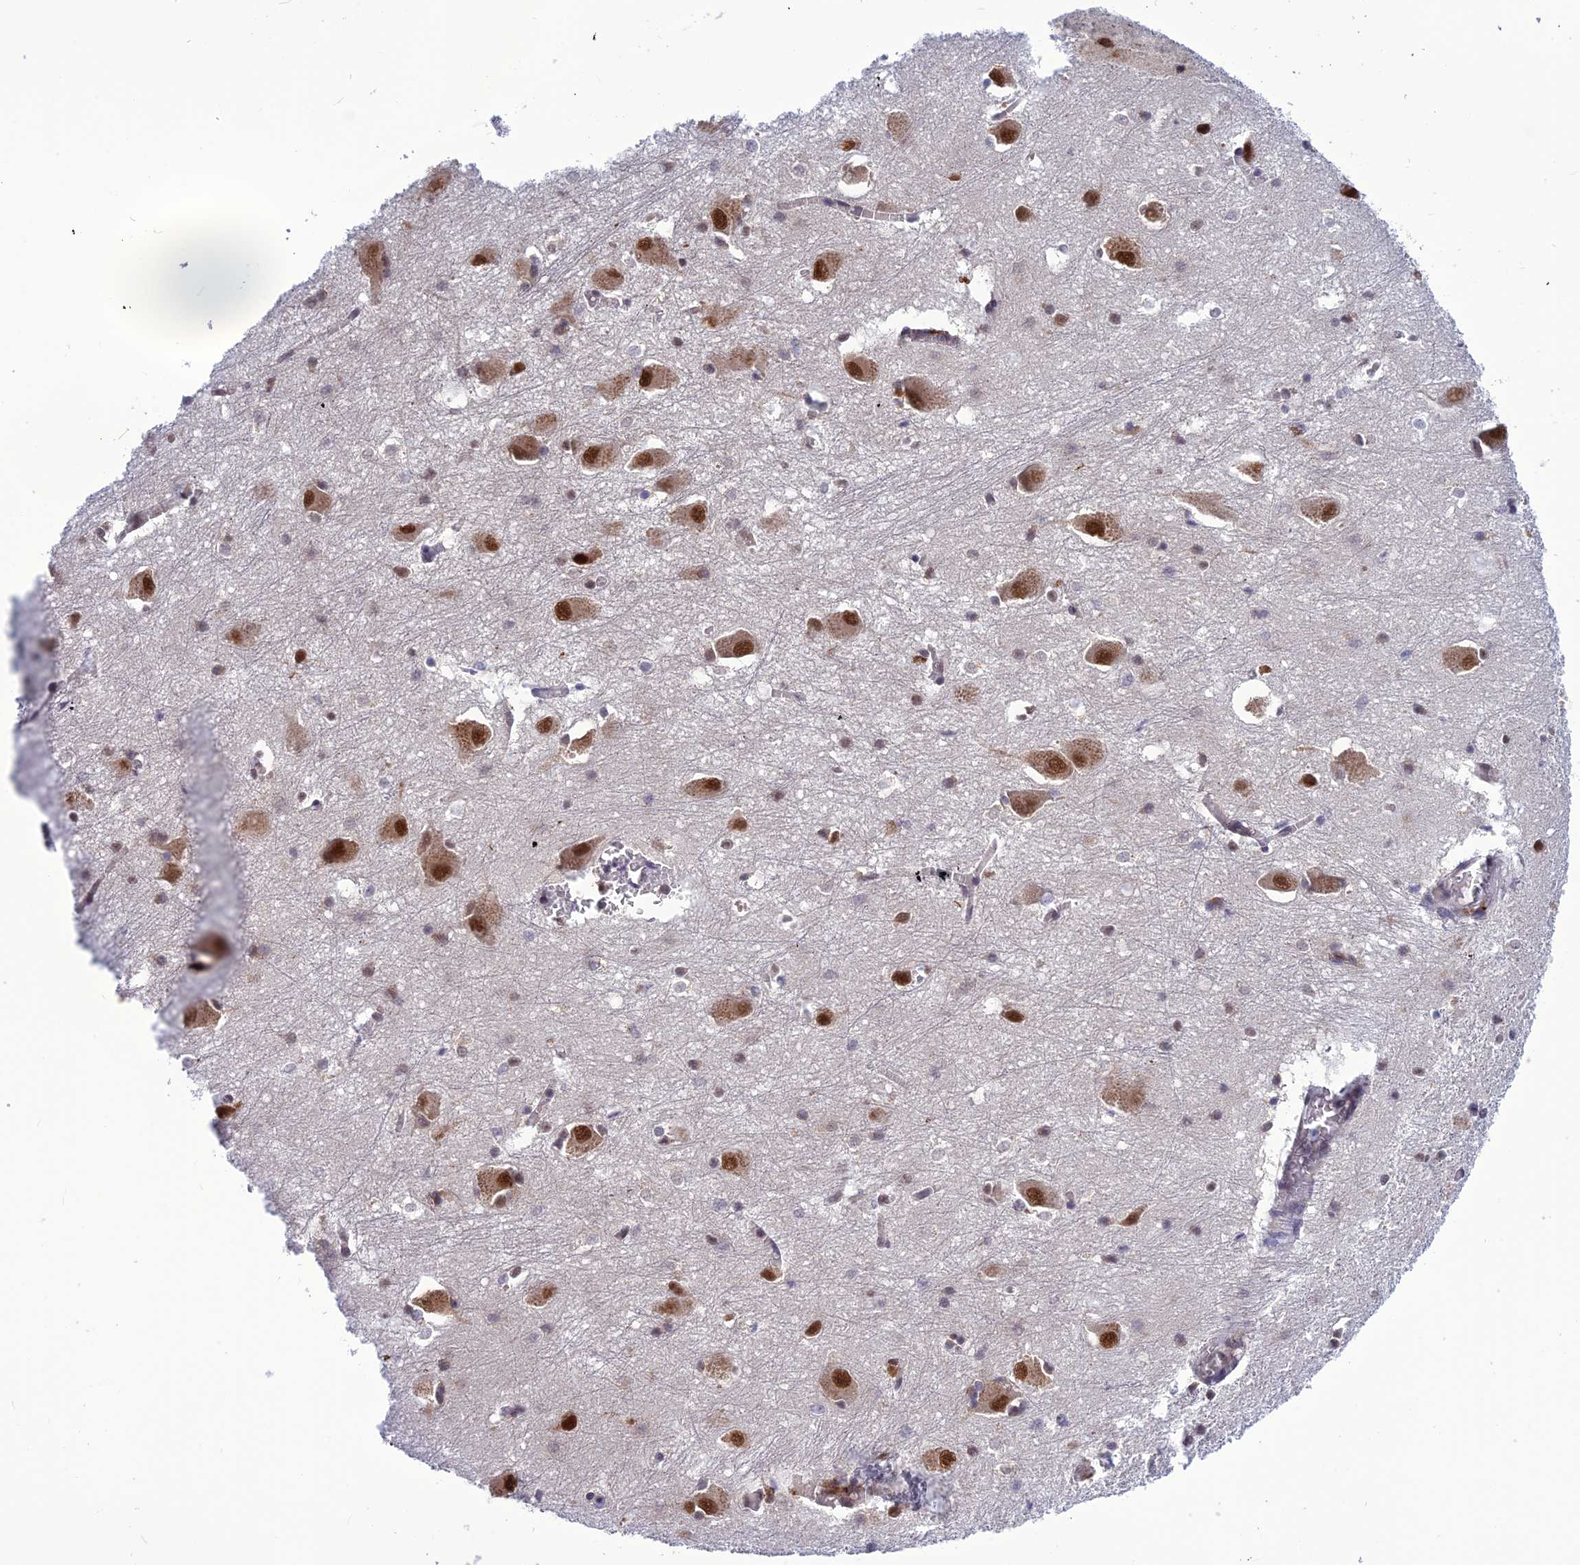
{"staining": {"intensity": "moderate", "quantity": "25%-75%", "location": "nuclear"}, "tissue": "caudate", "cell_type": "Glial cells", "image_type": "normal", "snomed": [{"axis": "morphology", "description": "Normal tissue, NOS"}, {"axis": "topography", "description": "Lateral ventricle wall"}], "caption": "Caudate was stained to show a protein in brown. There is medium levels of moderate nuclear positivity in approximately 25%-75% of glial cells.", "gene": "RTRAF", "patient": {"sex": "male", "age": 37}}